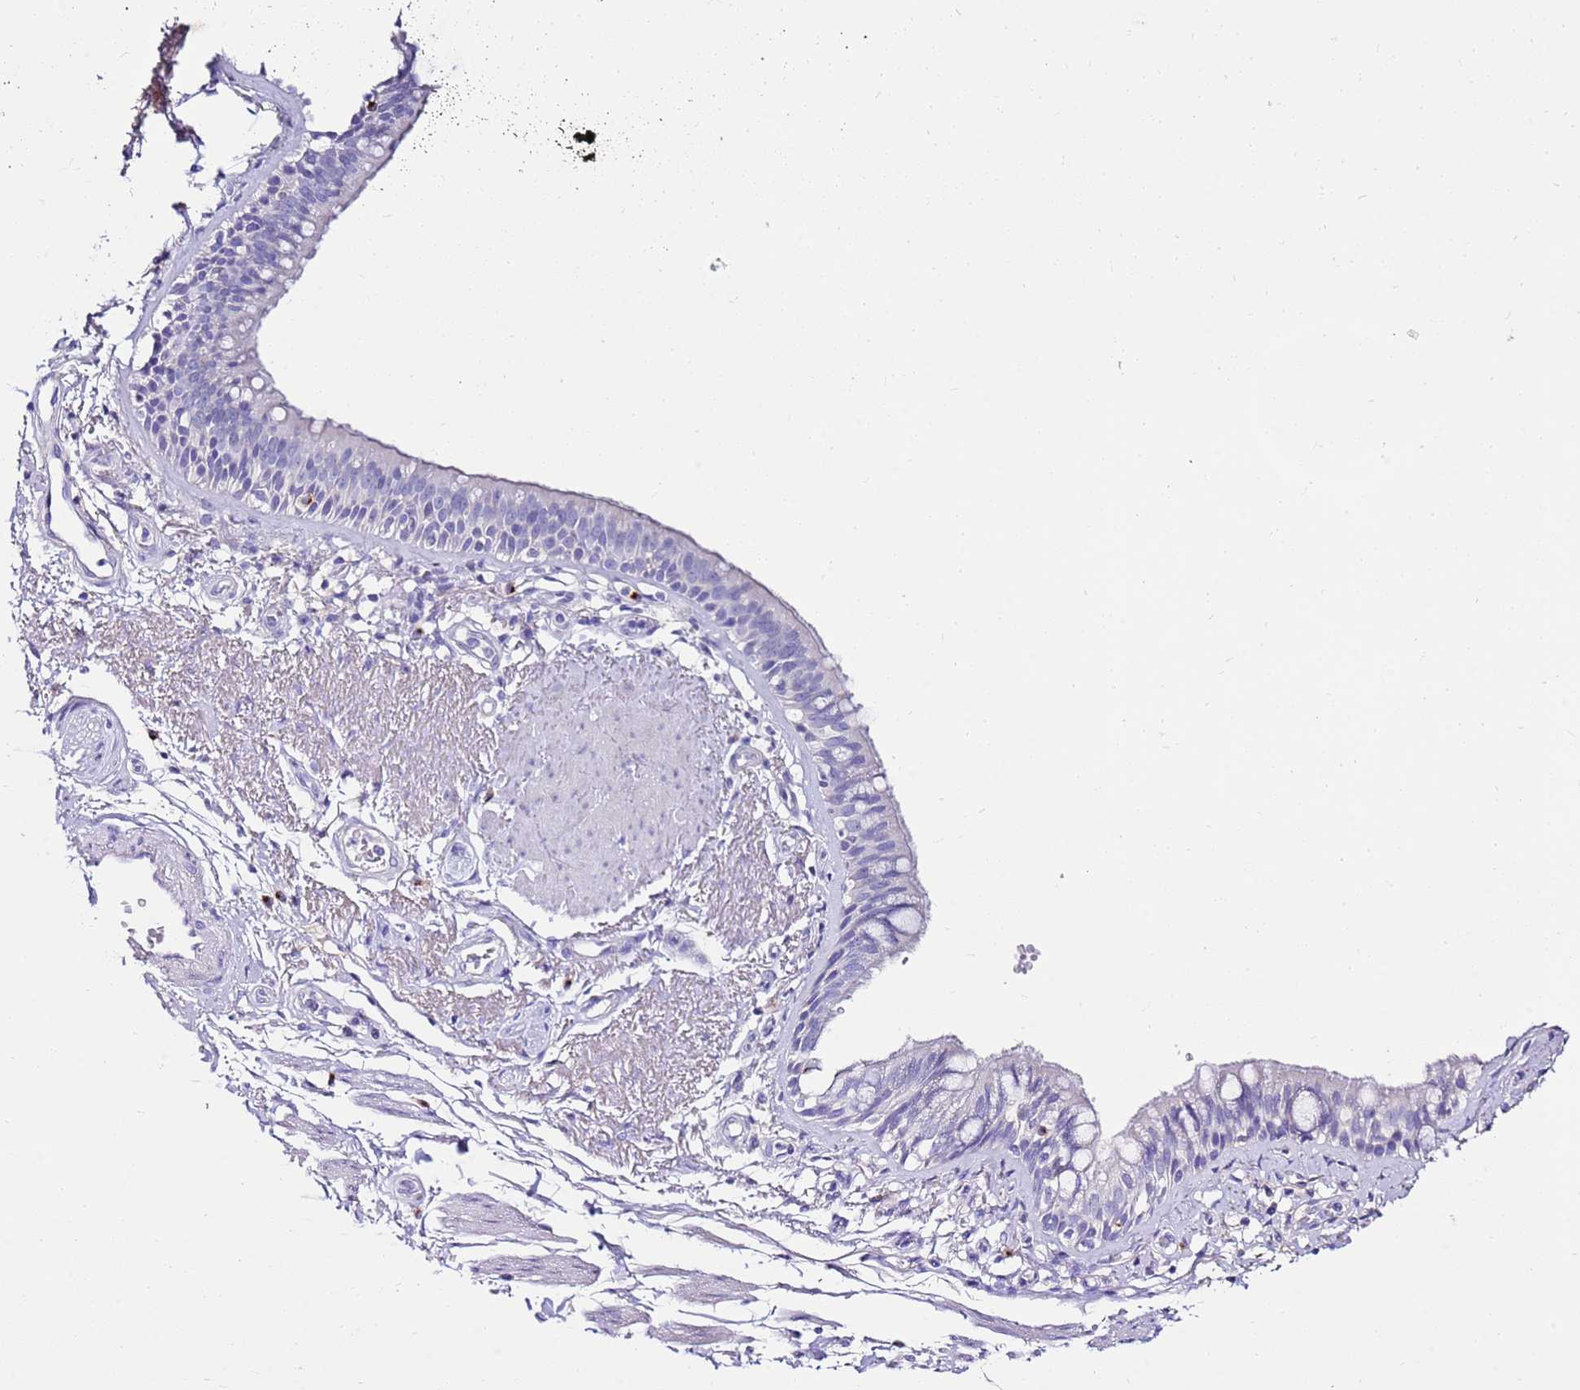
{"staining": {"intensity": "negative", "quantity": "none", "location": "none"}, "tissue": "bronchus", "cell_type": "Respiratory epithelial cells", "image_type": "normal", "snomed": [{"axis": "morphology", "description": "Normal tissue, NOS"}, {"axis": "morphology", "description": "Neoplasm, uncertain whether benign or malignant"}, {"axis": "topography", "description": "Bronchus"}, {"axis": "topography", "description": "Lung"}], "caption": "A micrograph of bronchus stained for a protein demonstrates no brown staining in respiratory epithelial cells.", "gene": "EVPLL", "patient": {"sex": "male", "age": 55}}